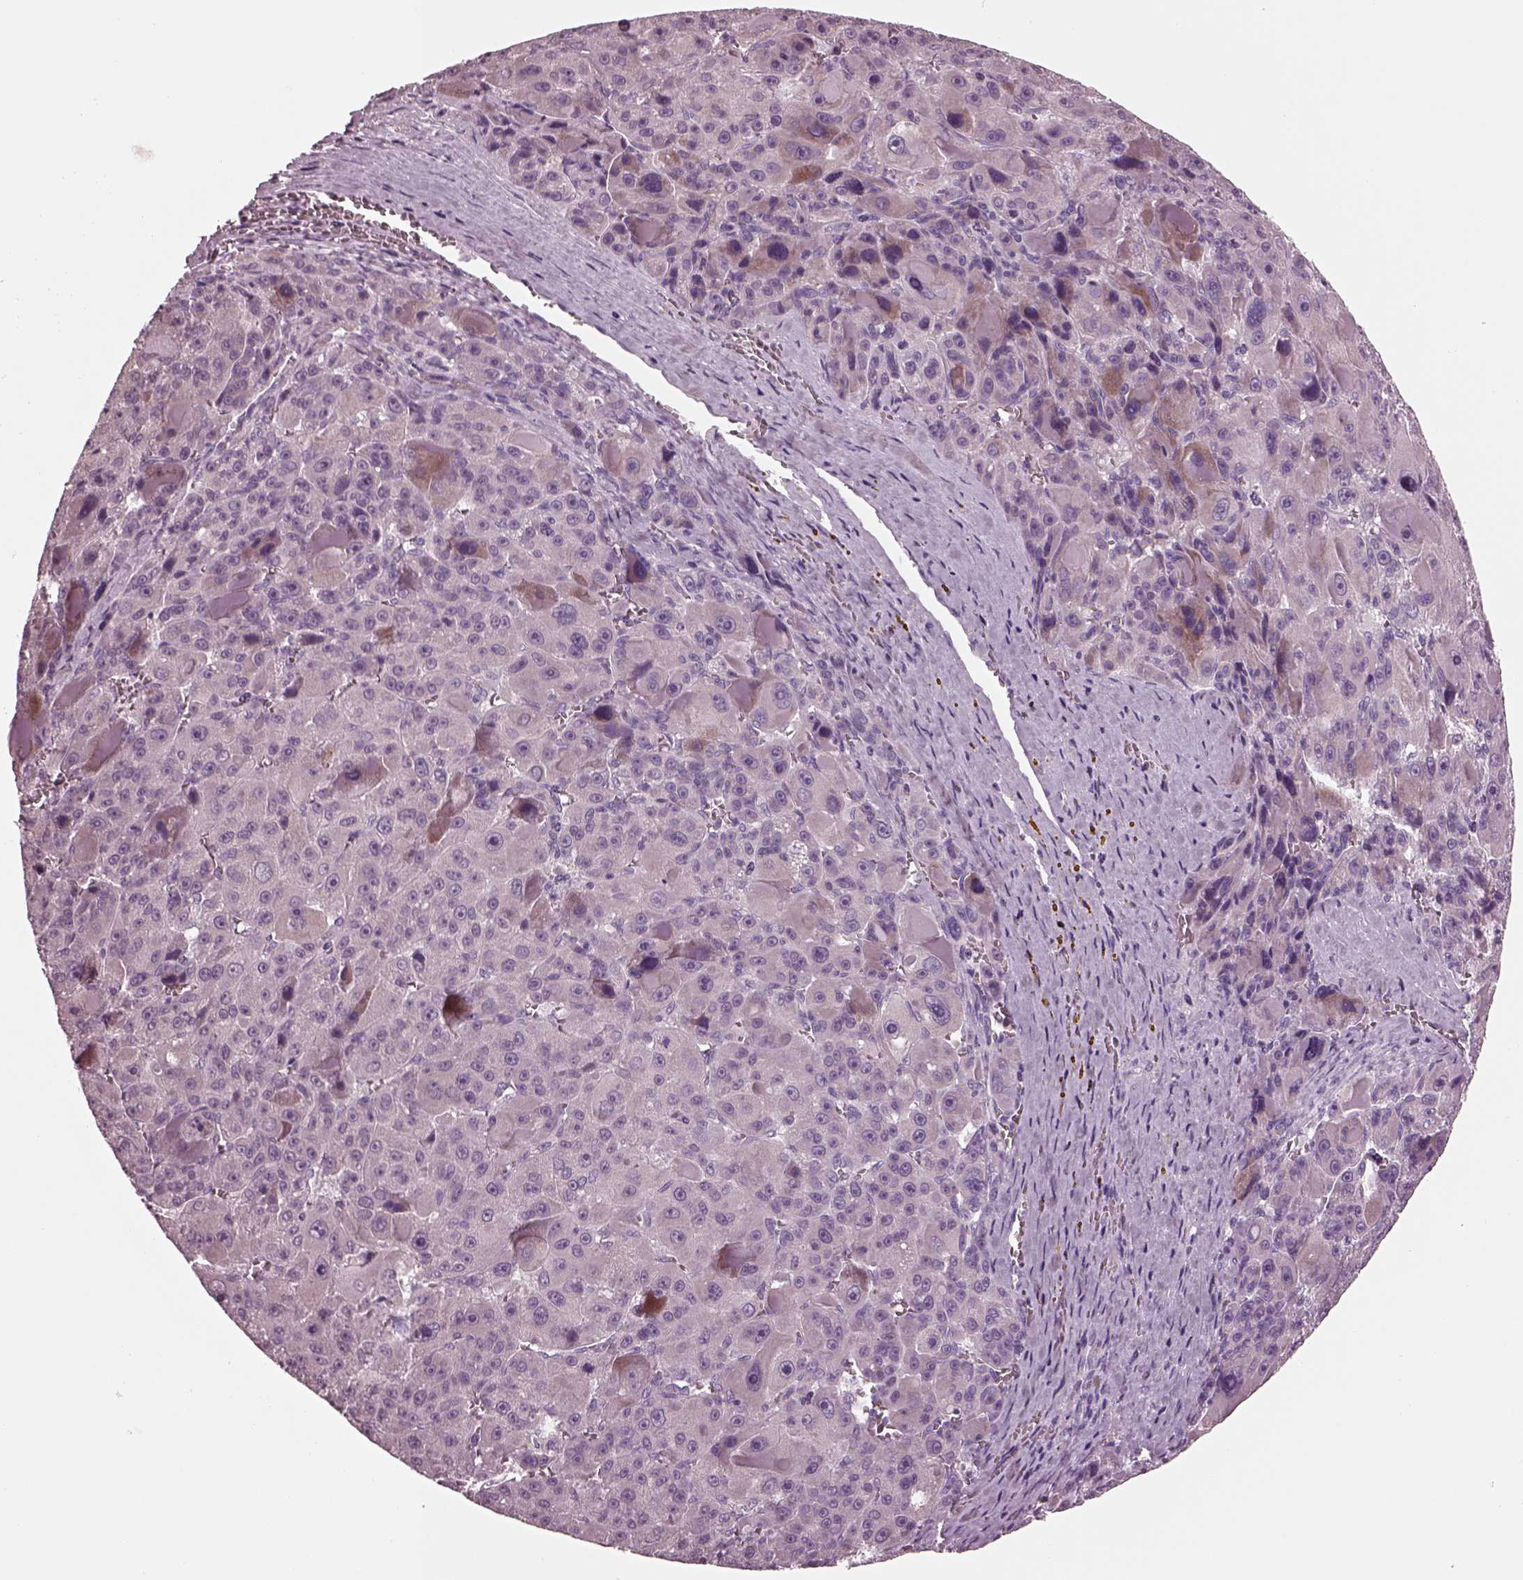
{"staining": {"intensity": "weak", "quantity": "<25%", "location": "cytoplasmic/membranous"}, "tissue": "liver cancer", "cell_type": "Tumor cells", "image_type": "cancer", "snomed": [{"axis": "morphology", "description": "Carcinoma, Hepatocellular, NOS"}, {"axis": "topography", "description": "Liver"}], "caption": "Tumor cells show no significant positivity in hepatocellular carcinoma (liver).", "gene": "AP4M1", "patient": {"sex": "male", "age": 76}}